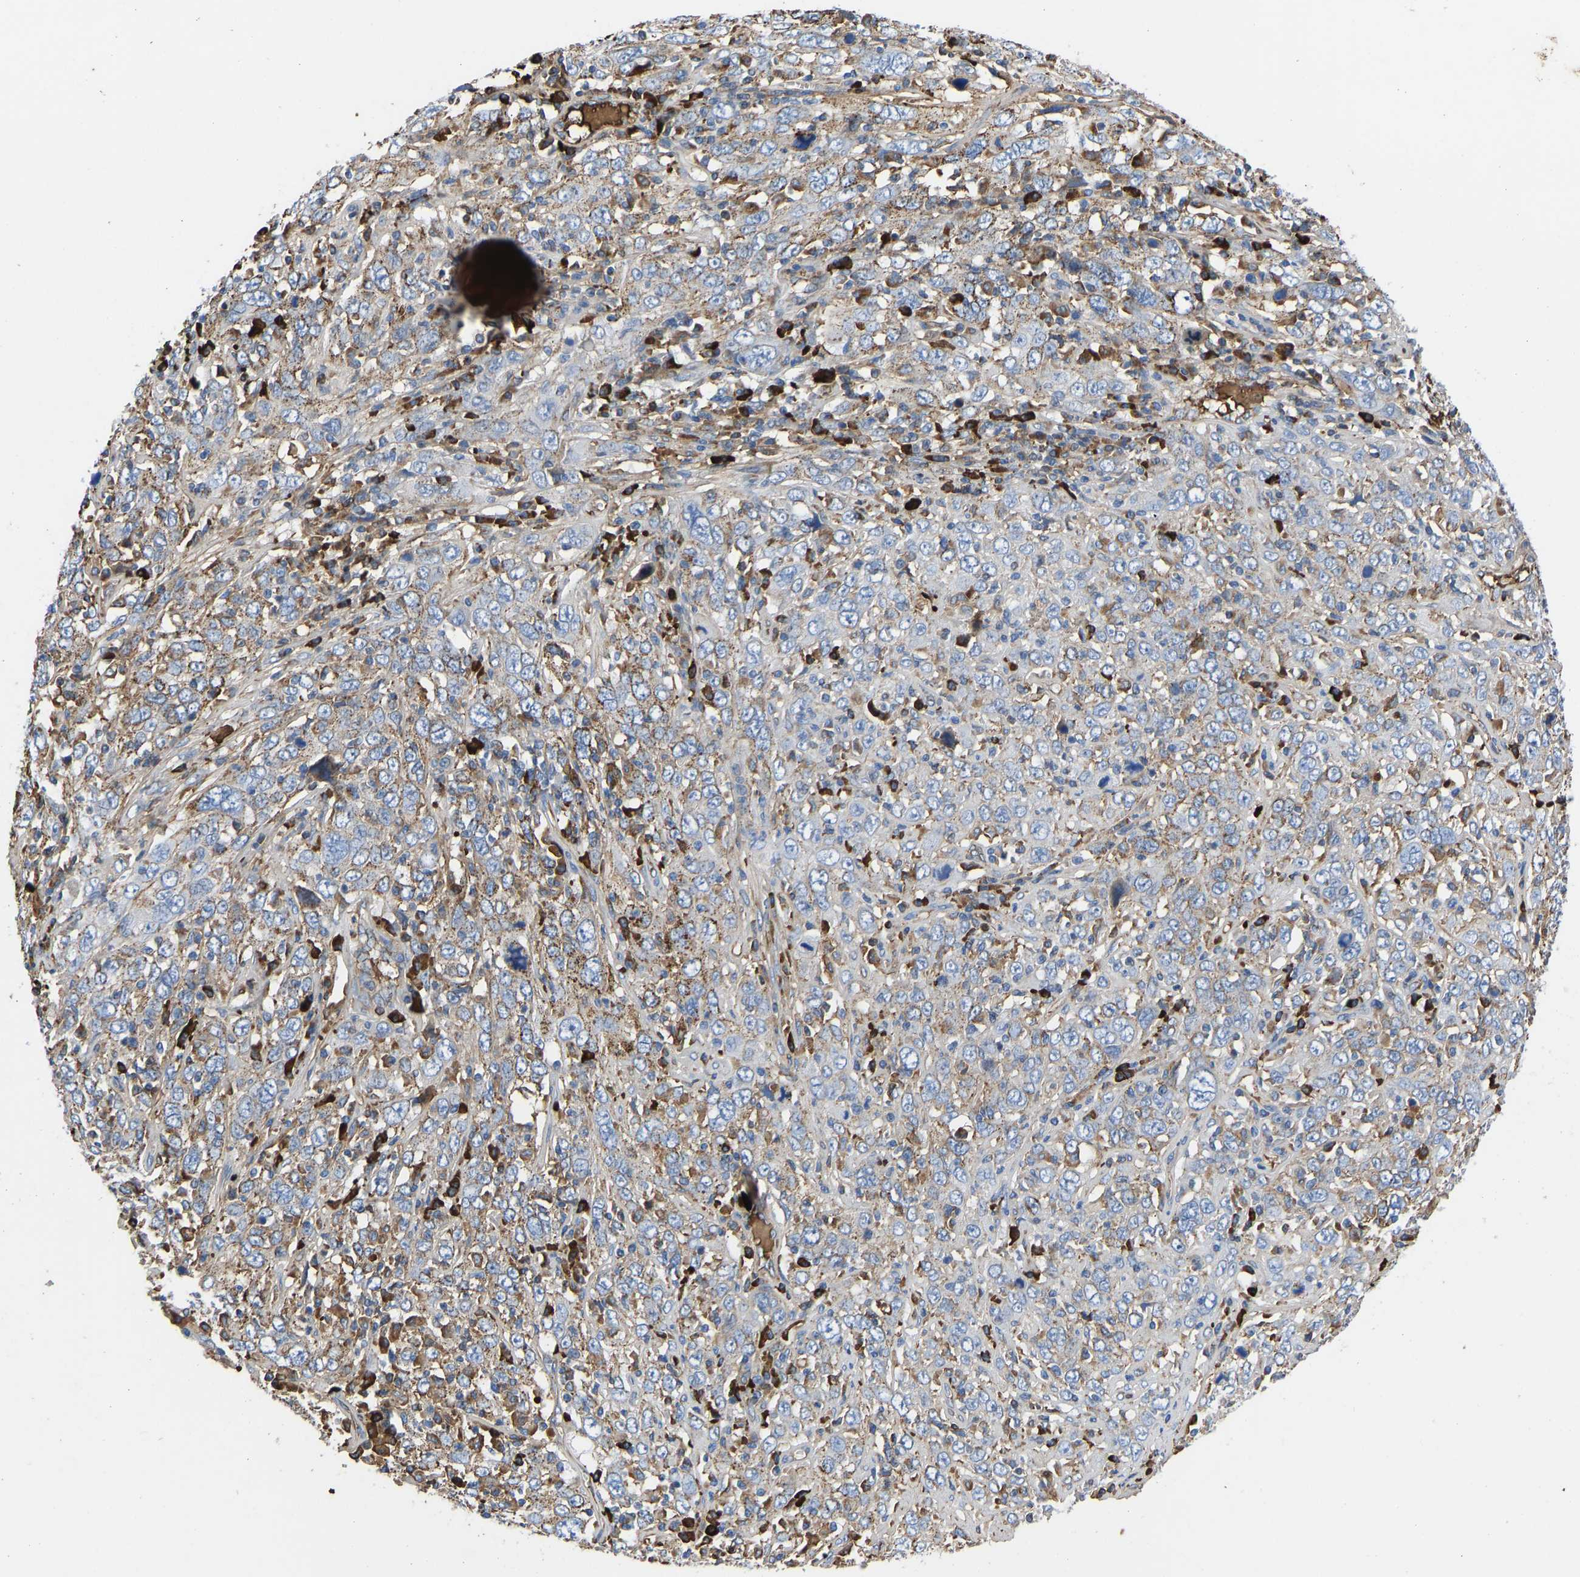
{"staining": {"intensity": "negative", "quantity": "none", "location": "none"}, "tissue": "cervical cancer", "cell_type": "Tumor cells", "image_type": "cancer", "snomed": [{"axis": "morphology", "description": "Squamous cell carcinoma, NOS"}, {"axis": "topography", "description": "Cervix"}], "caption": "Tumor cells show no significant protein staining in squamous cell carcinoma (cervical). (Stains: DAB immunohistochemistry with hematoxylin counter stain, Microscopy: brightfield microscopy at high magnification).", "gene": "HSPG2", "patient": {"sex": "female", "age": 46}}